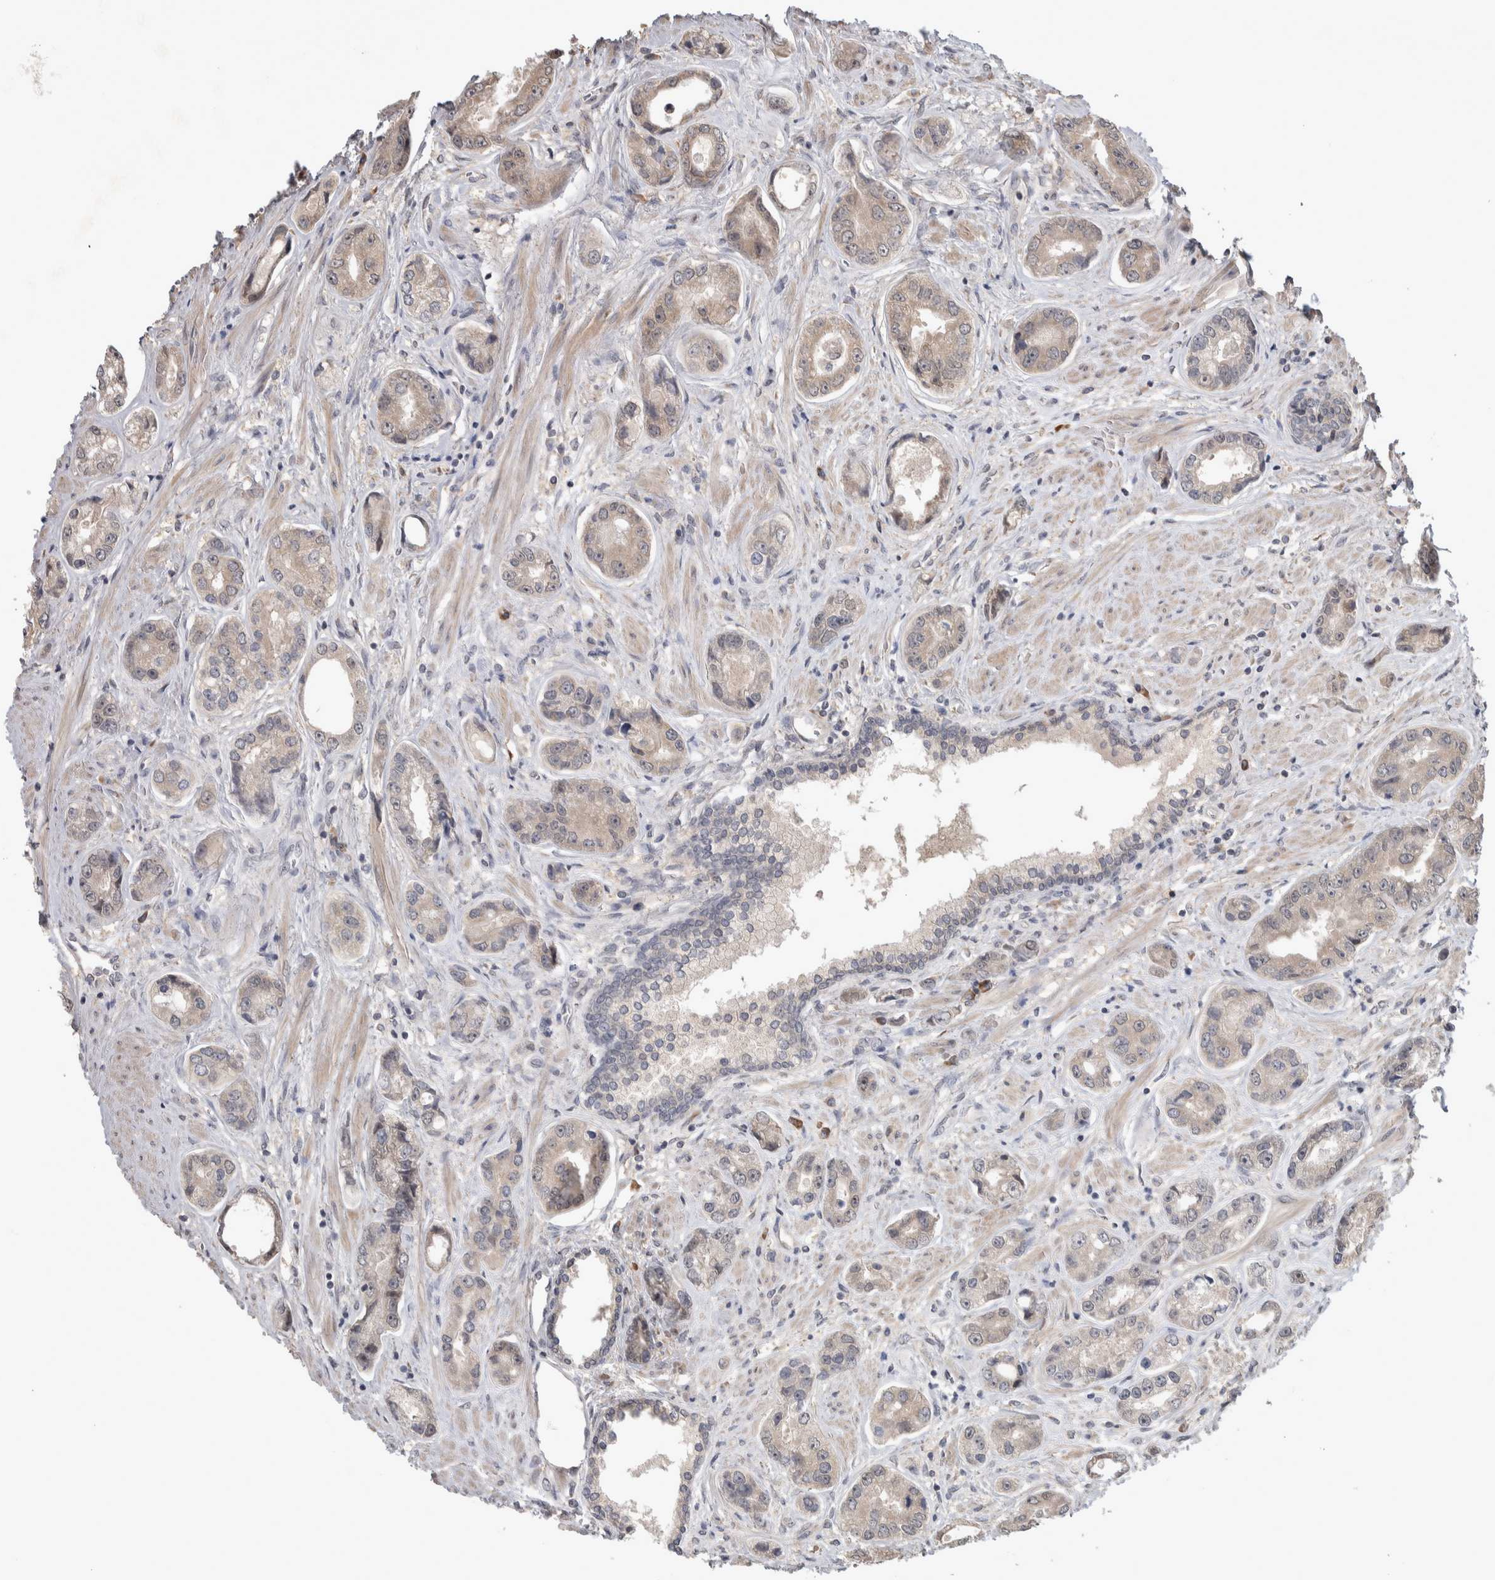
{"staining": {"intensity": "weak", "quantity": "<25%", "location": "cytoplasmic/membranous"}, "tissue": "prostate cancer", "cell_type": "Tumor cells", "image_type": "cancer", "snomed": [{"axis": "morphology", "description": "Adenocarcinoma, High grade"}, {"axis": "topography", "description": "Prostate"}], "caption": "An IHC photomicrograph of high-grade adenocarcinoma (prostate) is shown. There is no staining in tumor cells of high-grade adenocarcinoma (prostate). (DAB (3,3'-diaminobenzidine) IHC, high magnification).", "gene": "CUL2", "patient": {"sex": "male", "age": 61}}